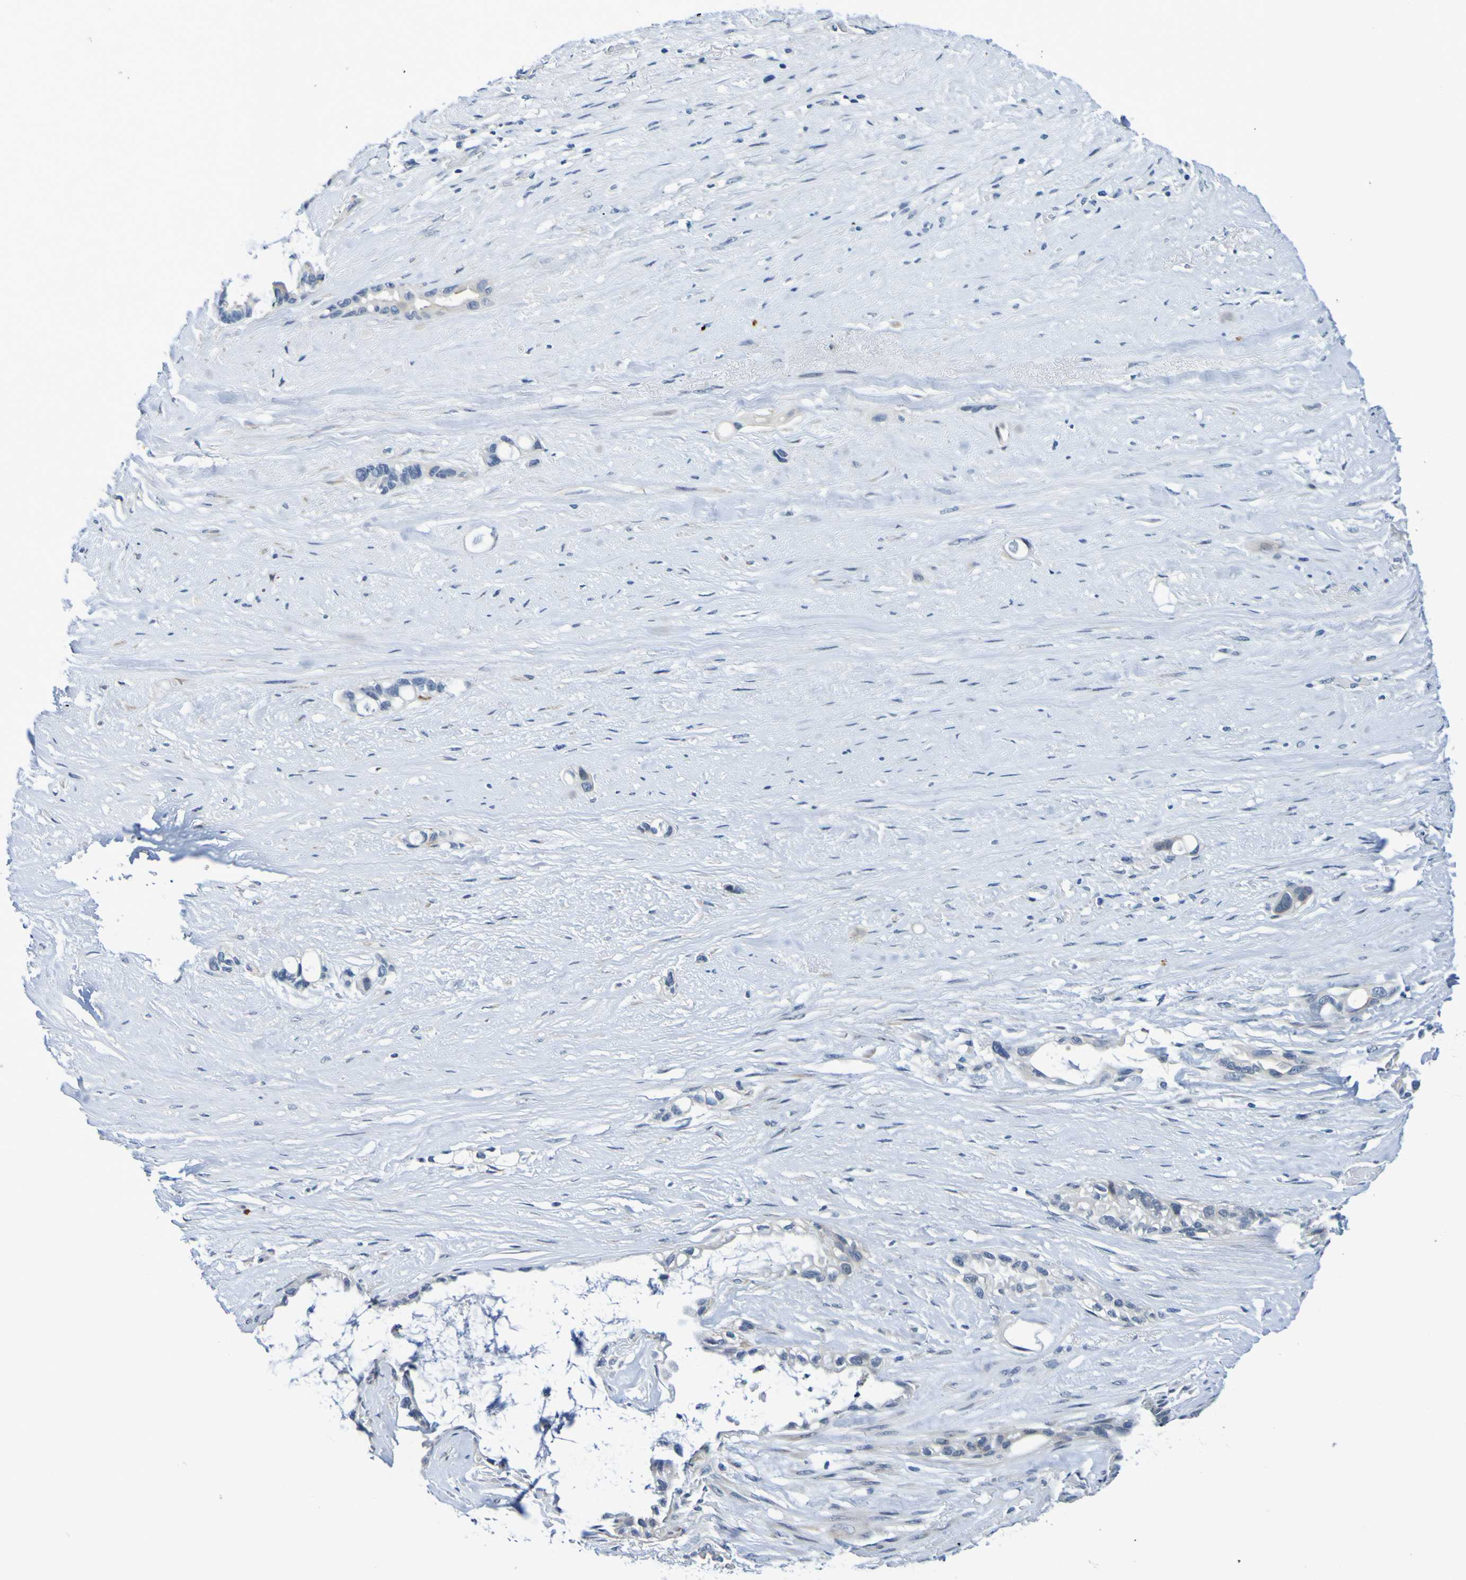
{"staining": {"intensity": "negative", "quantity": "none", "location": "none"}, "tissue": "liver cancer", "cell_type": "Tumor cells", "image_type": "cancer", "snomed": [{"axis": "morphology", "description": "Cholangiocarcinoma"}, {"axis": "topography", "description": "Liver"}], "caption": "There is no significant expression in tumor cells of liver cholangiocarcinoma.", "gene": "VMA21", "patient": {"sex": "female", "age": 65}}